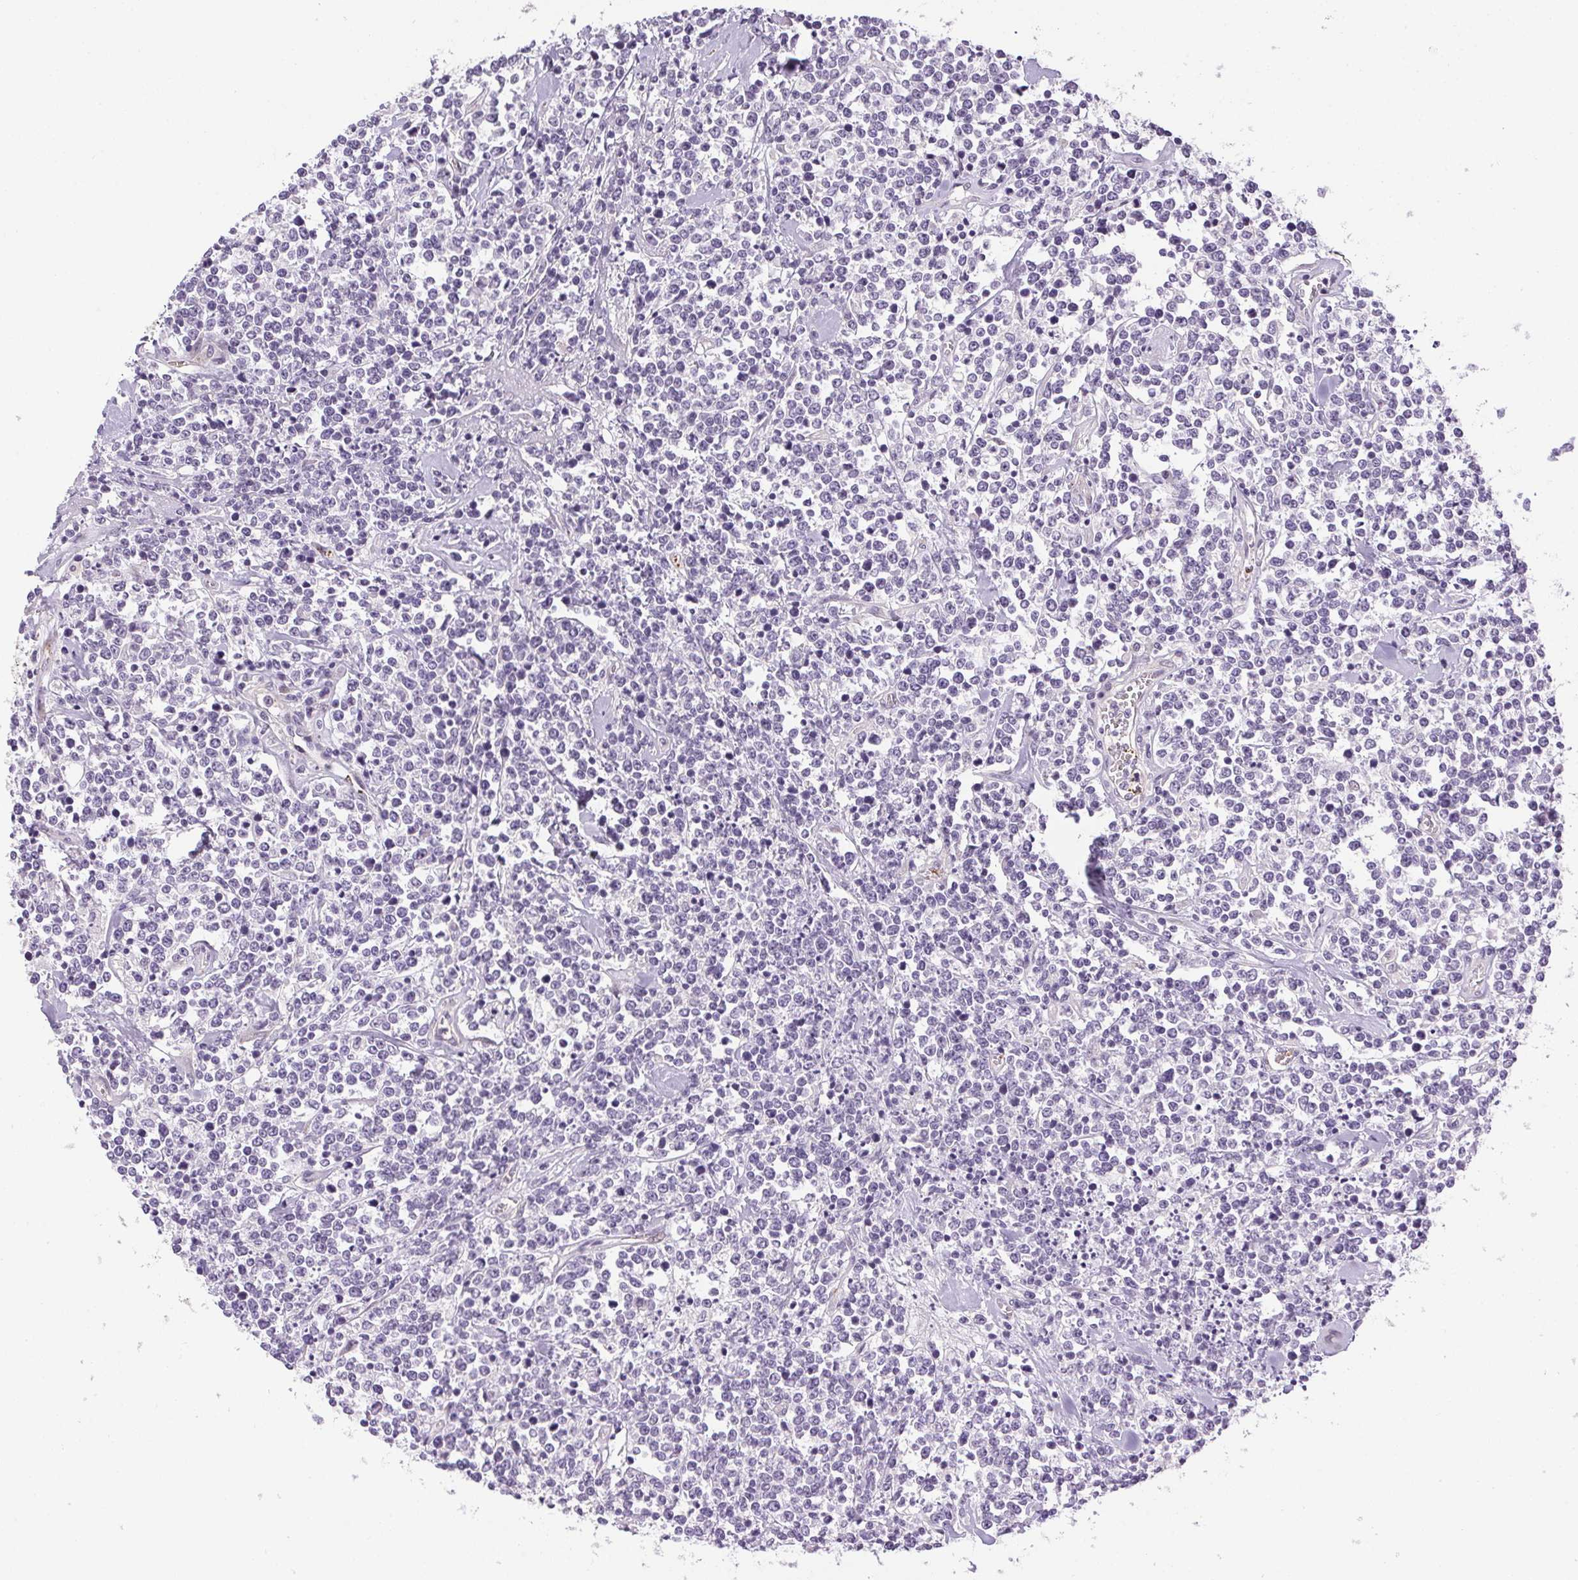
{"staining": {"intensity": "negative", "quantity": "none", "location": "none"}, "tissue": "lymphoma", "cell_type": "Tumor cells", "image_type": "cancer", "snomed": [{"axis": "morphology", "description": "Malignant lymphoma, non-Hodgkin's type, High grade"}, {"axis": "topography", "description": "Colon"}], "caption": "Malignant lymphoma, non-Hodgkin's type (high-grade) was stained to show a protein in brown. There is no significant expression in tumor cells.", "gene": "PRL", "patient": {"sex": "male", "age": 82}}